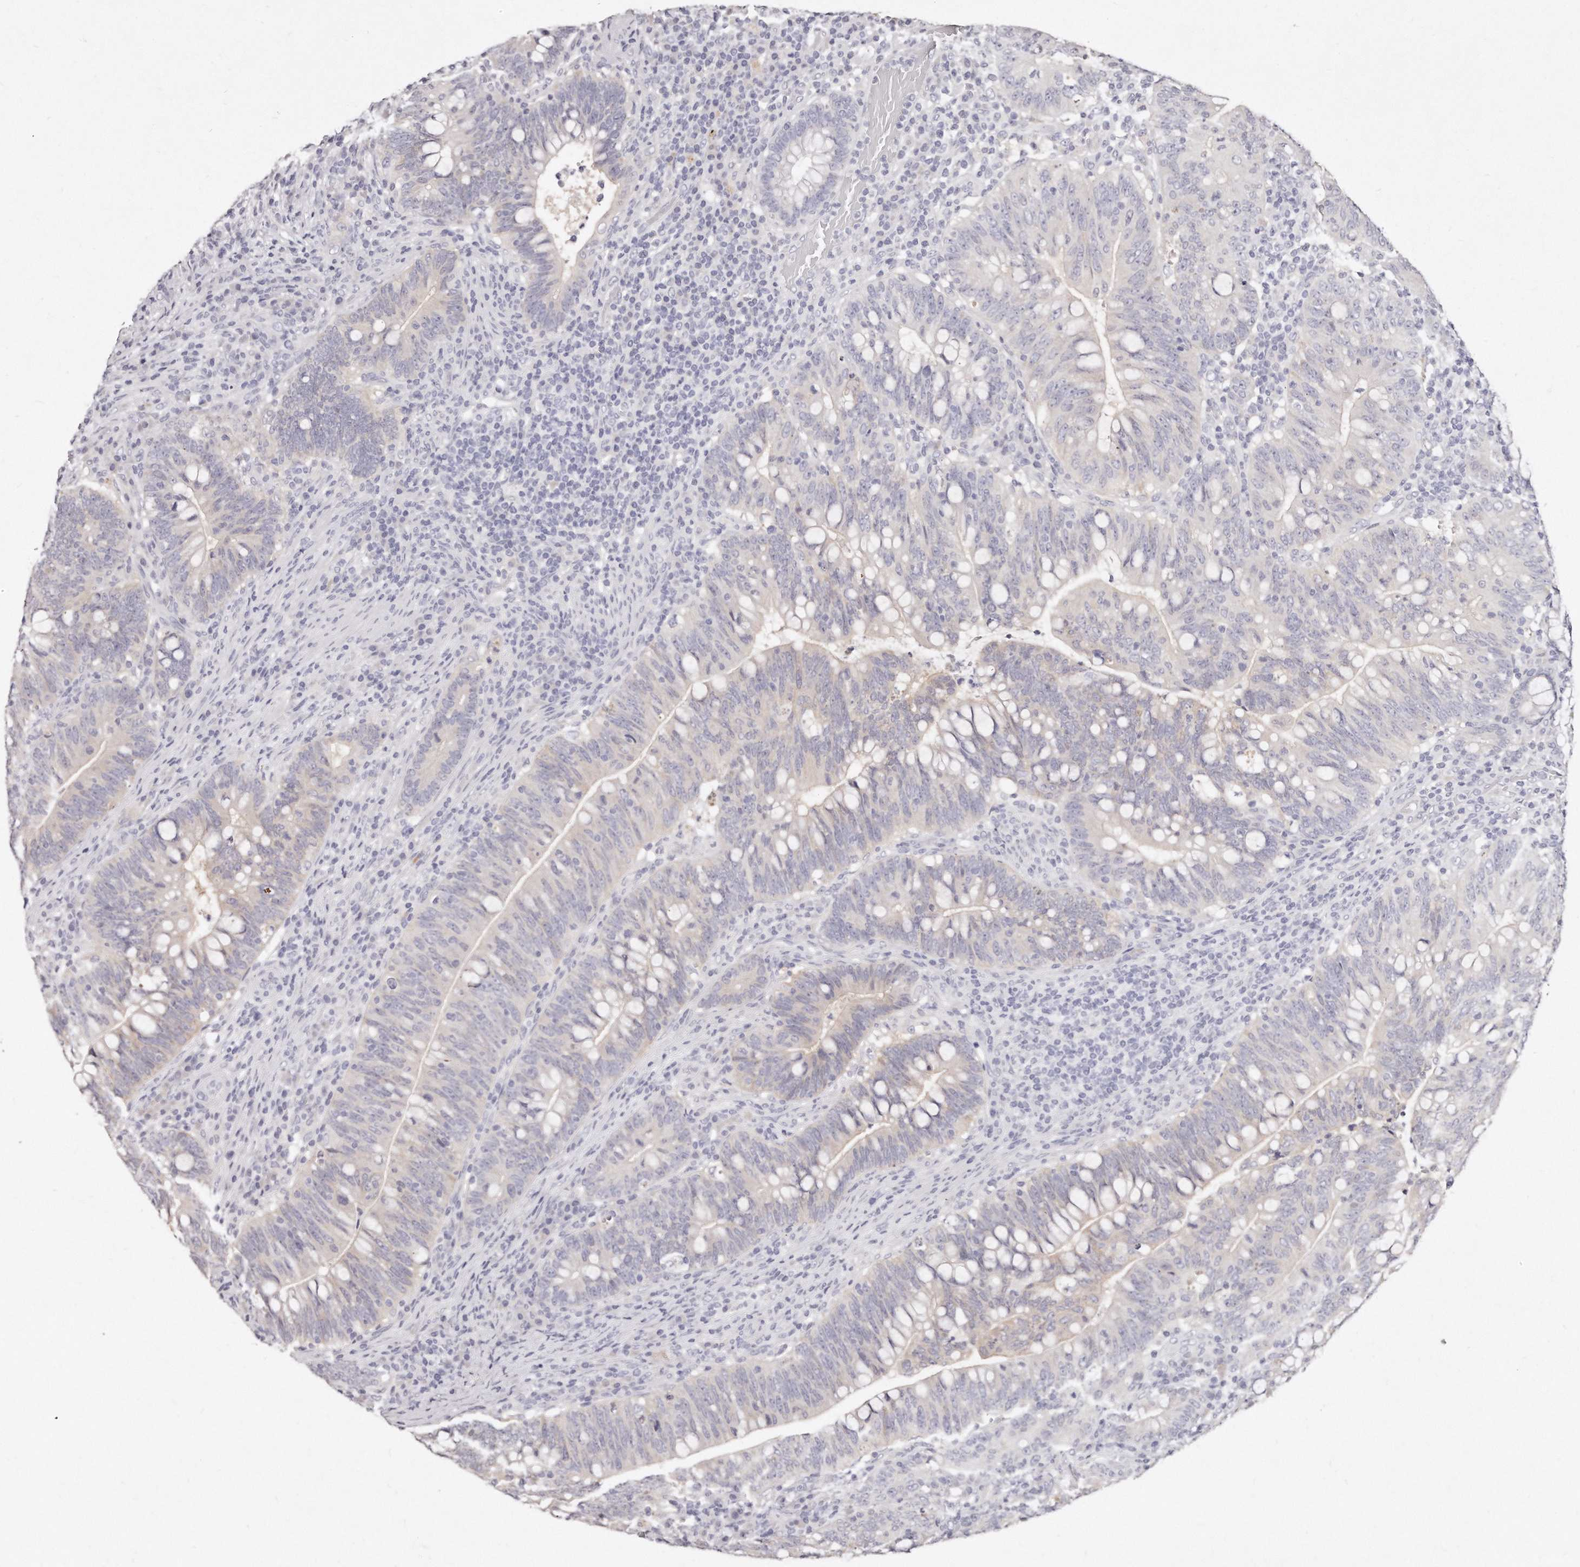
{"staining": {"intensity": "negative", "quantity": "none", "location": "none"}, "tissue": "colorectal cancer", "cell_type": "Tumor cells", "image_type": "cancer", "snomed": [{"axis": "morphology", "description": "Adenocarcinoma, NOS"}, {"axis": "topography", "description": "Colon"}], "caption": "A high-resolution histopathology image shows immunohistochemistry (IHC) staining of colorectal cancer, which exhibits no significant expression in tumor cells. The staining was performed using DAB to visualize the protein expression in brown, while the nuclei were stained in blue with hematoxylin (Magnification: 20x).", "gene": "GDA", "patient": {"sex": "female", "age": 66}}